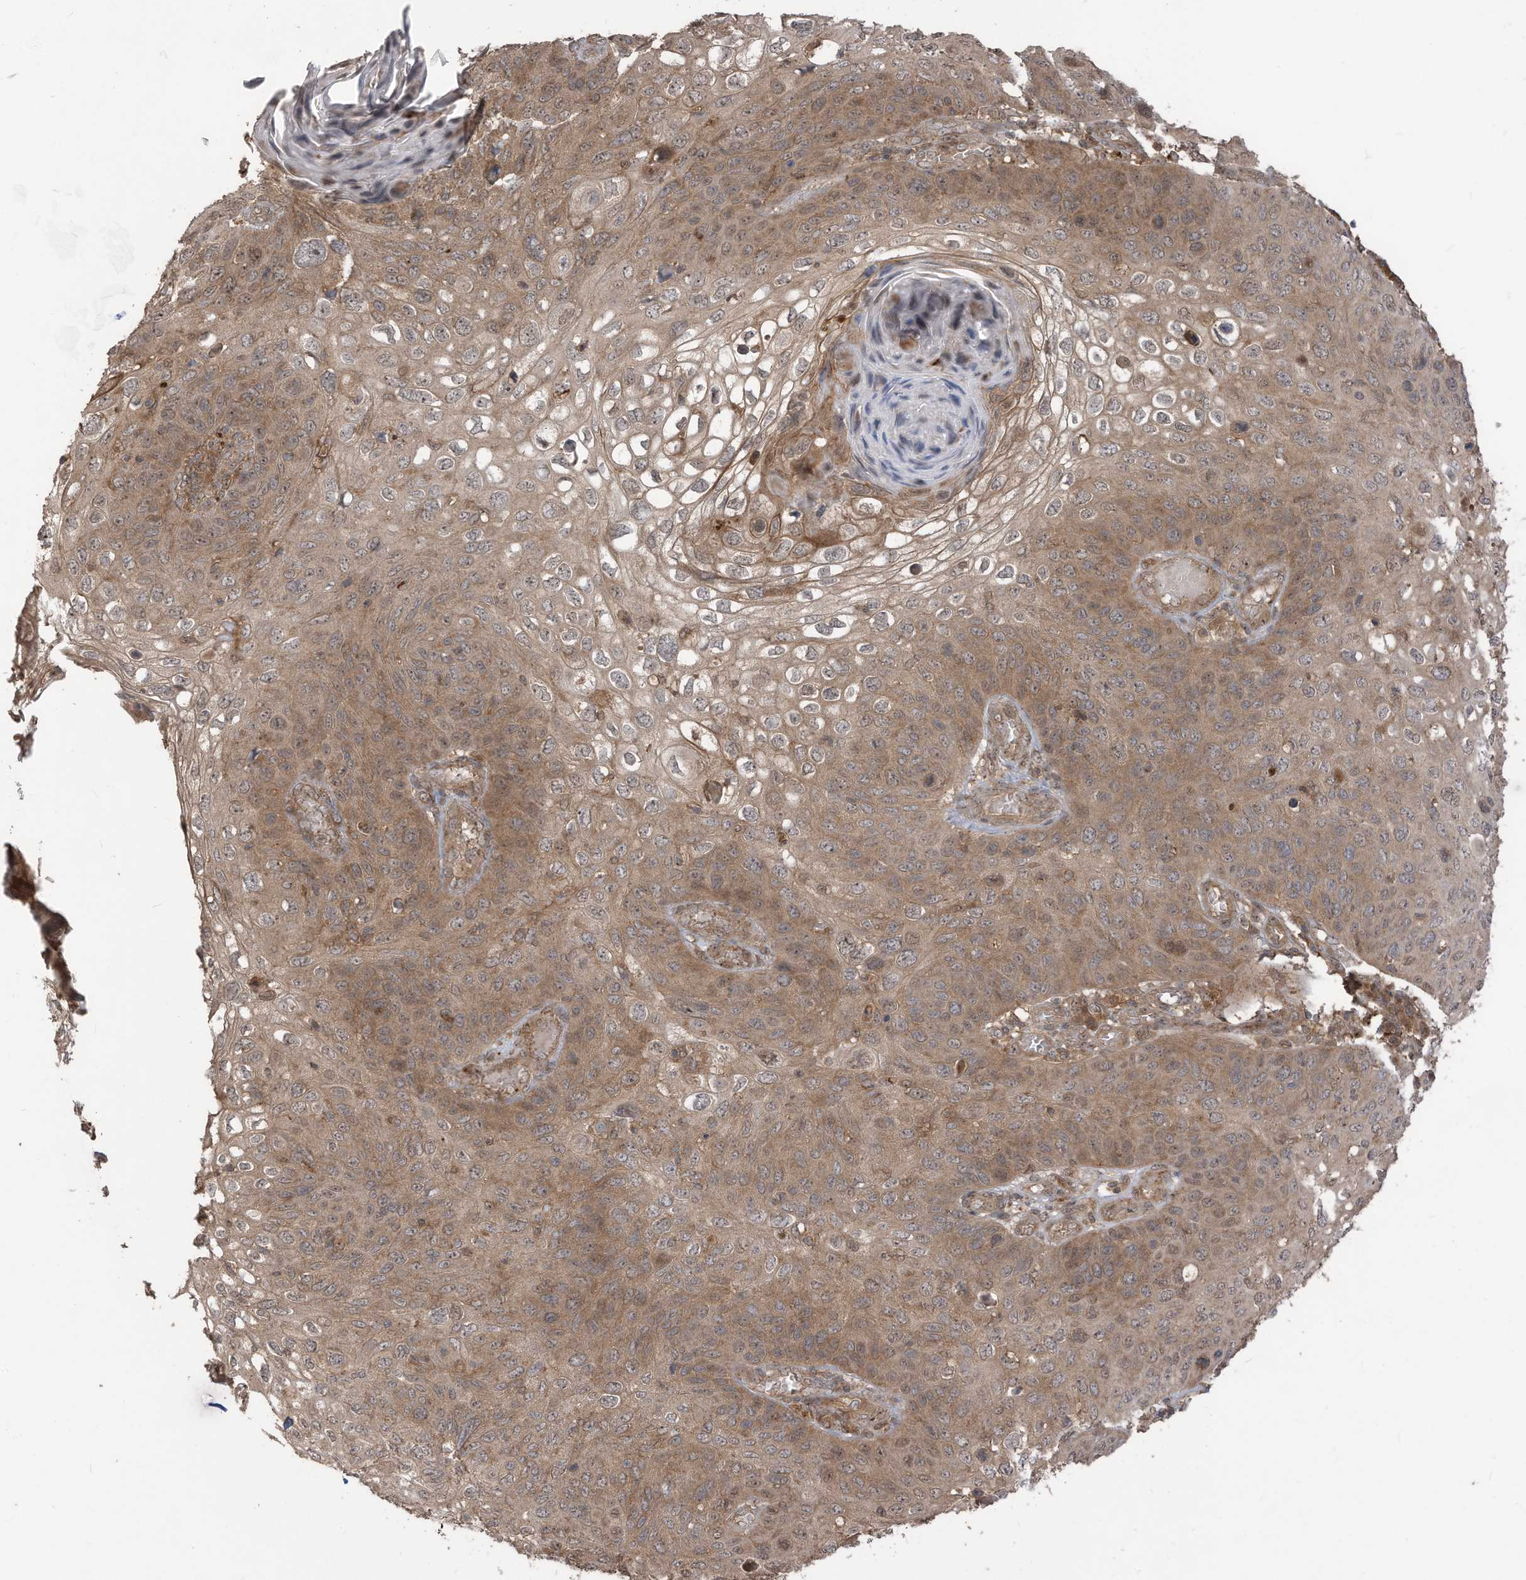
{"staining": {"intensity": "moderate", "quantity": ">75%", "location": "cytoplasmic/membranous"}, "tissue": "skin cancer", "cell_type": "Tumor cells", "image_type": "cancer", "snomed": [{"axis": "morphology", "description": "Squamous cell carcinoma, NOS"}, {"axis": "topography", "description": "Skin"}], "caption": "The histopathology image displays staining of skin cancer, revealing moderate cytoplasmic/membranous protein expression (brown color) within tumor cells. The staining was performed using DAB to visualize the protein expression in brown, while the nuclei were stained in blue with hematoxylin (Magnification: 20x).", "gene": "CARF", "patient": {"sex": "female", "age": 90}}